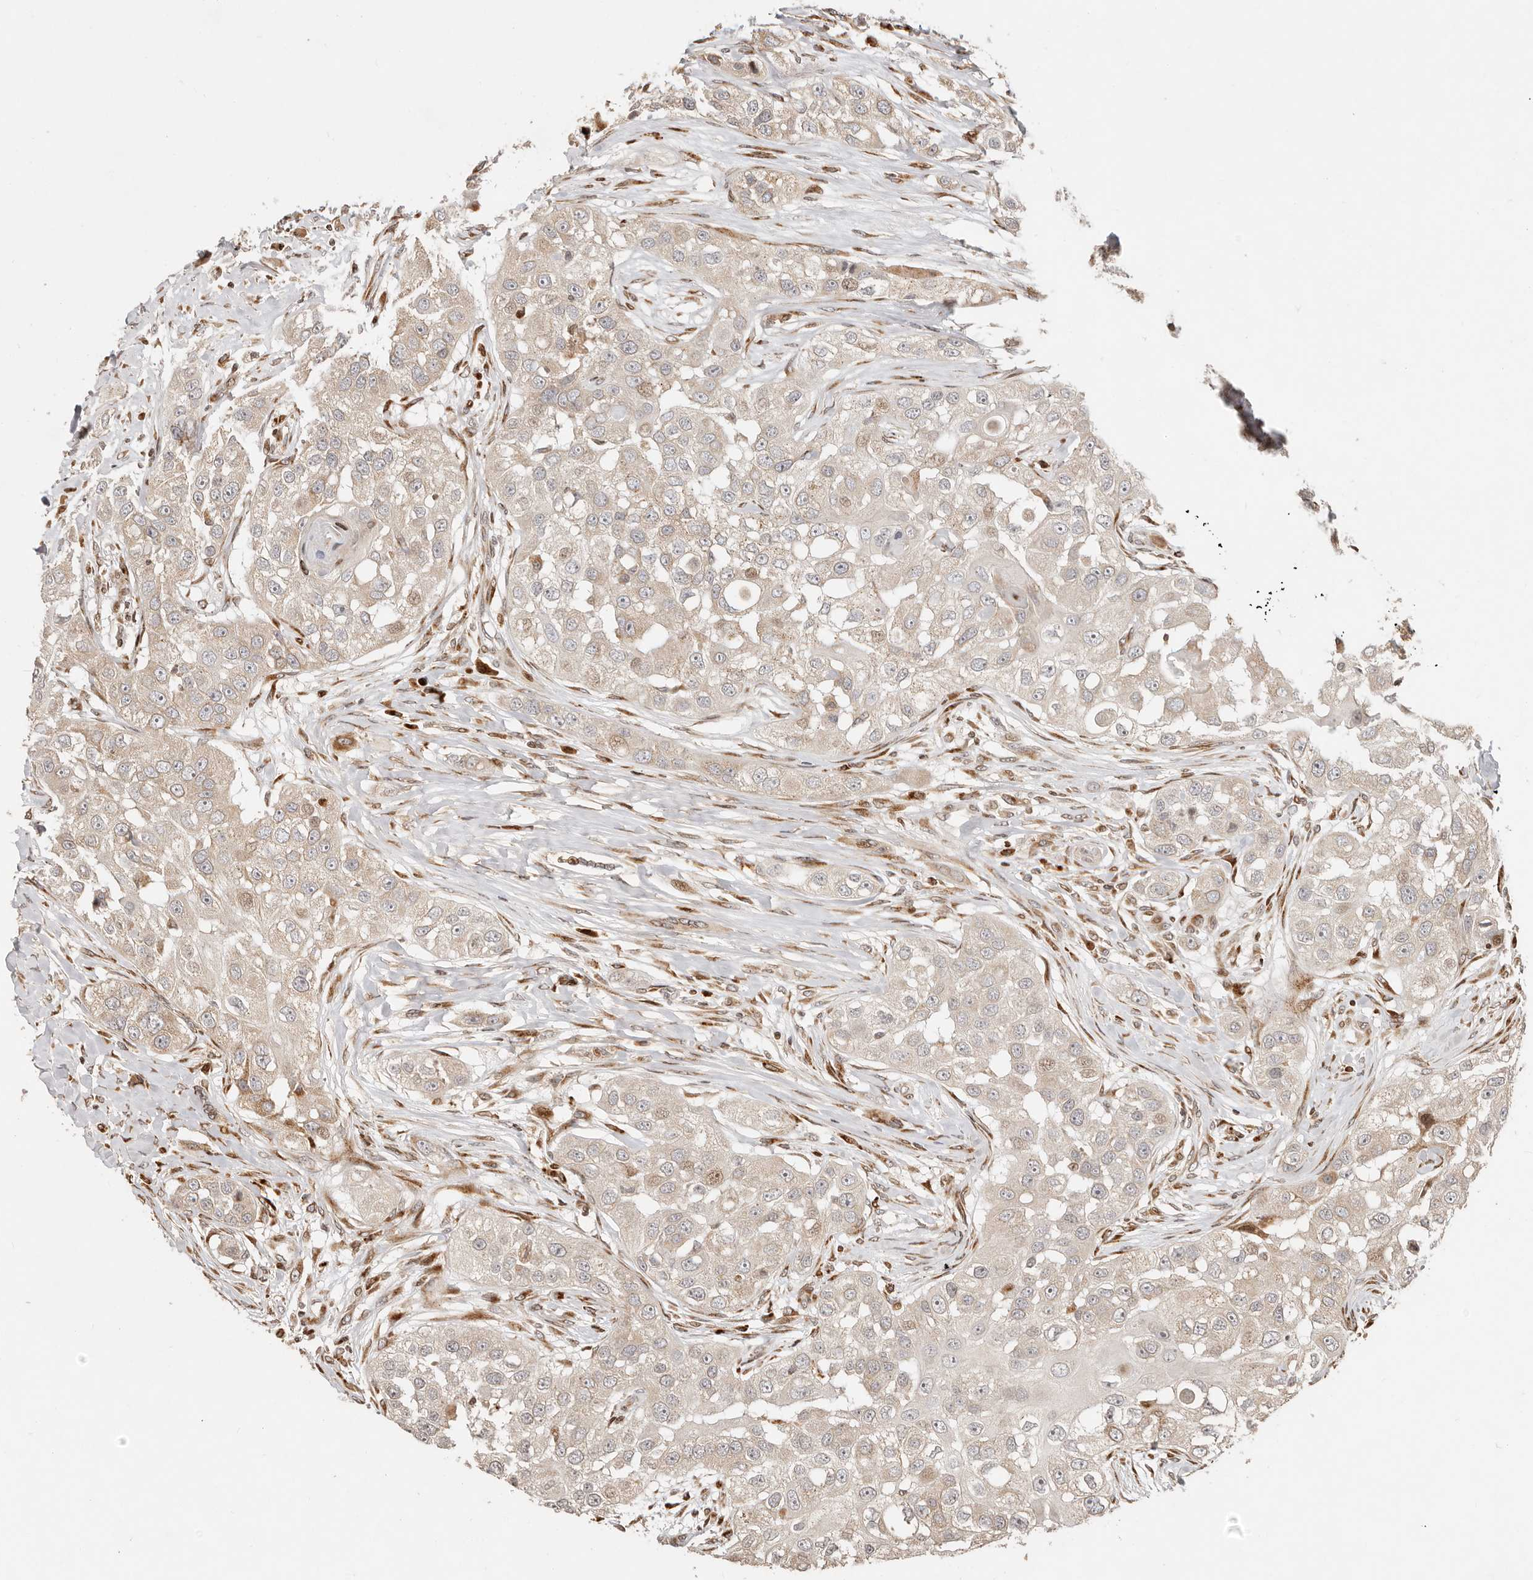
{"staining": {"intensity": "weak", "quantity": "<25%", "location": "cytoplasmic/membranous,nuclear"}, "tissue": "head and neck cancer", "cell_type": "Tumor cells", "image_type": "cancer", "snomed": [{"axis": "morphology", "description": "Normal tissue, NOS"}, {"axis": "morphology", "description": "Squamous cell carcinoma, NOS"}, {"axis": "topography", "description": "Skeletal muscle"}, {"axis": "topography", "description": "Head-Neck"}], "caption": "DAB (3,3'-diaminobenzidine) immunohistochemical staining of head and neck cancer demonstrates no significant staining in tumor cells.", "gene": "TRIM4", "patient": {"sex": "male", "age": 51}}